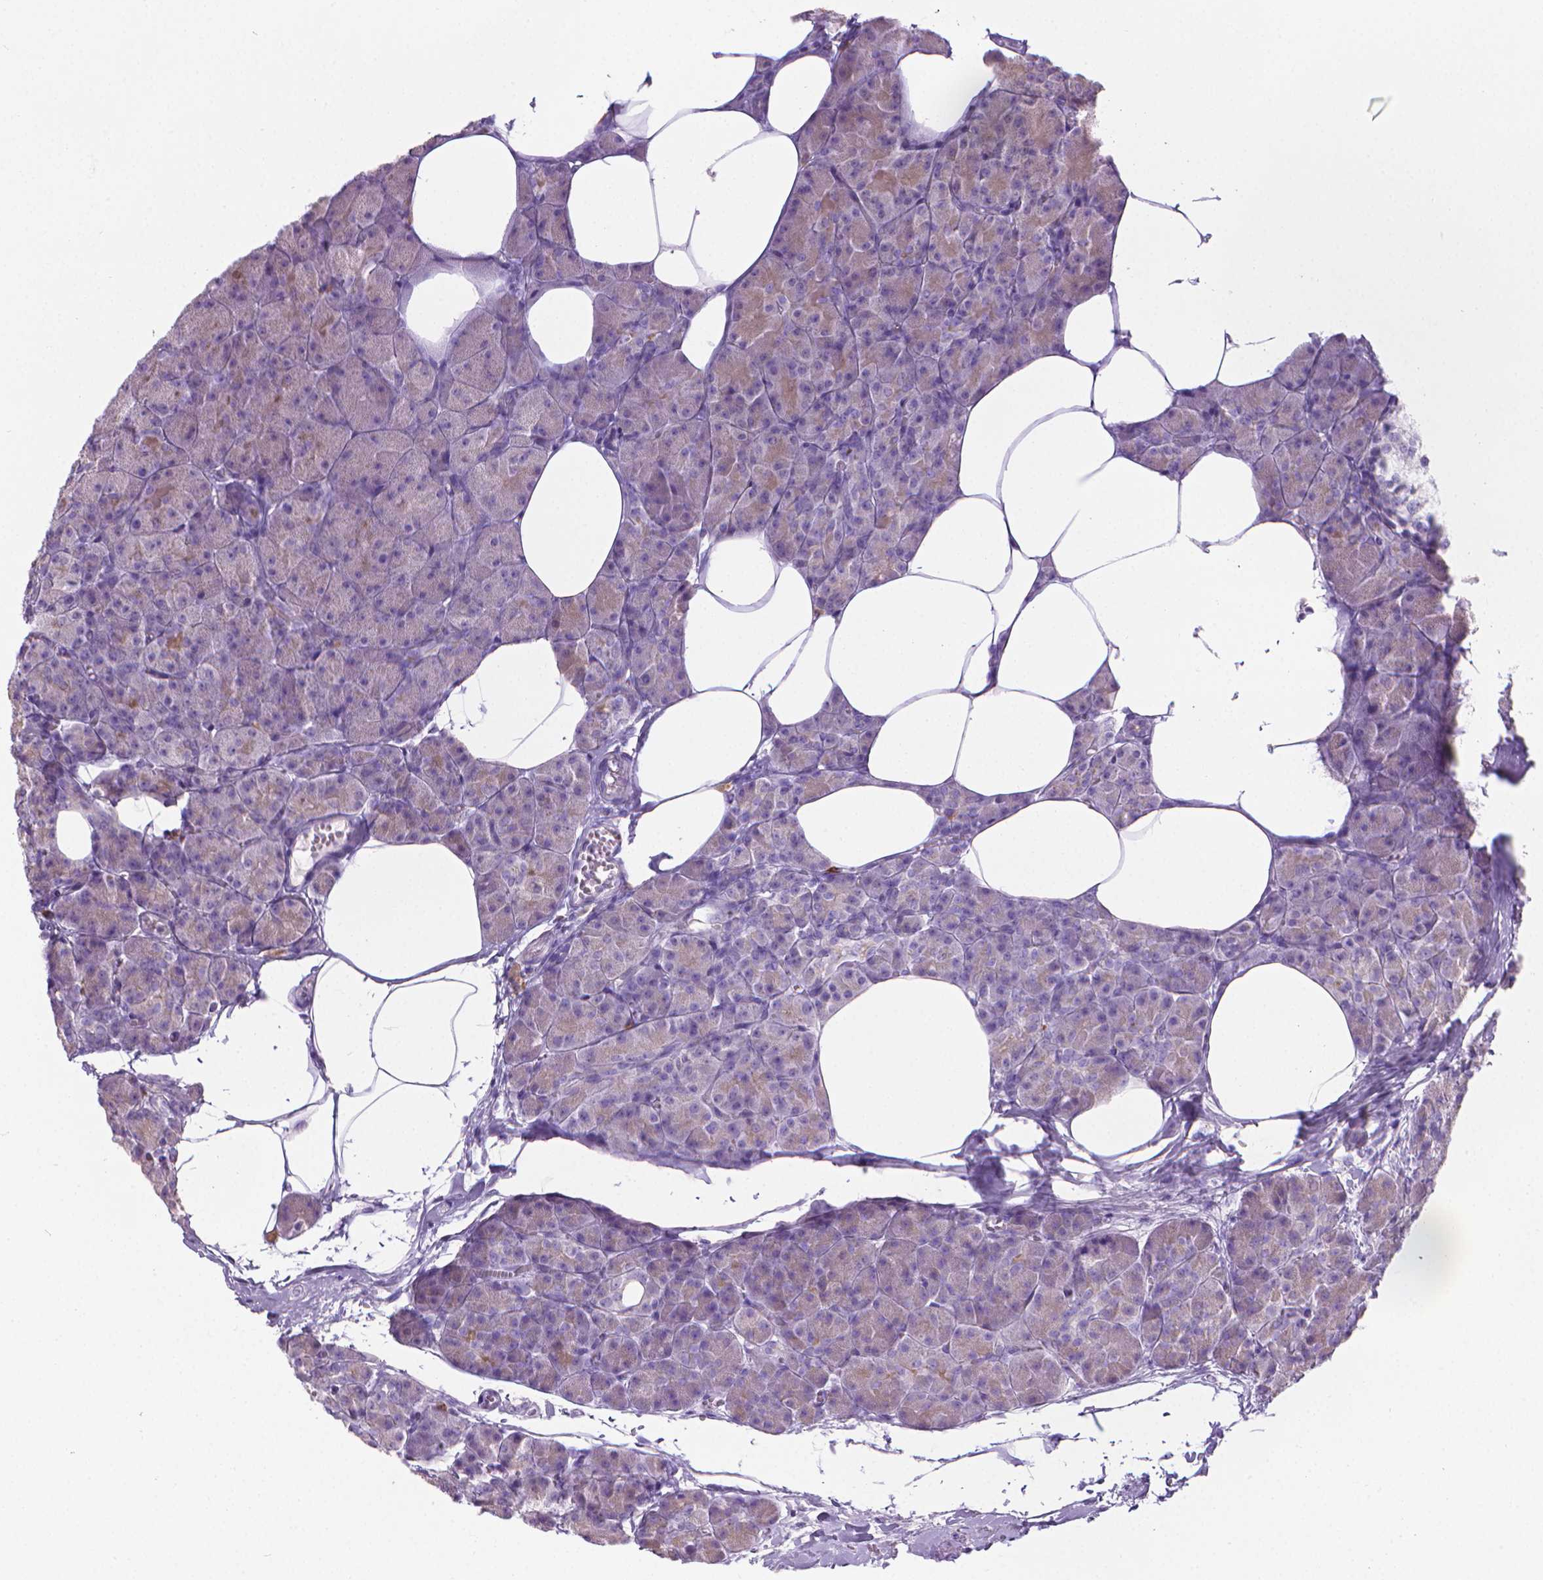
{"staining": {"intensity": "weak", "quantity": ">75%", "location": "cytoplasmic/membranous"}, "tissue": "pancreas", "cell_type": "Exocrine glandular cells", "image_type": "normal", "snomed": [{"axis": "morphology", "description": "Normal tissue, NOS"}, {"axis": "topography", "description": "Pancreas"}], "caption": "This photomicrograph demonstrates immunohistochemistry (IHC) staining of unremarkable human pancreas, with low weak cytoplasmic/membranous staining in approximately >75% of exocrine glandular cells.", "gene": "SPAG6", "patient": {"sex": "female", "age": 45}}